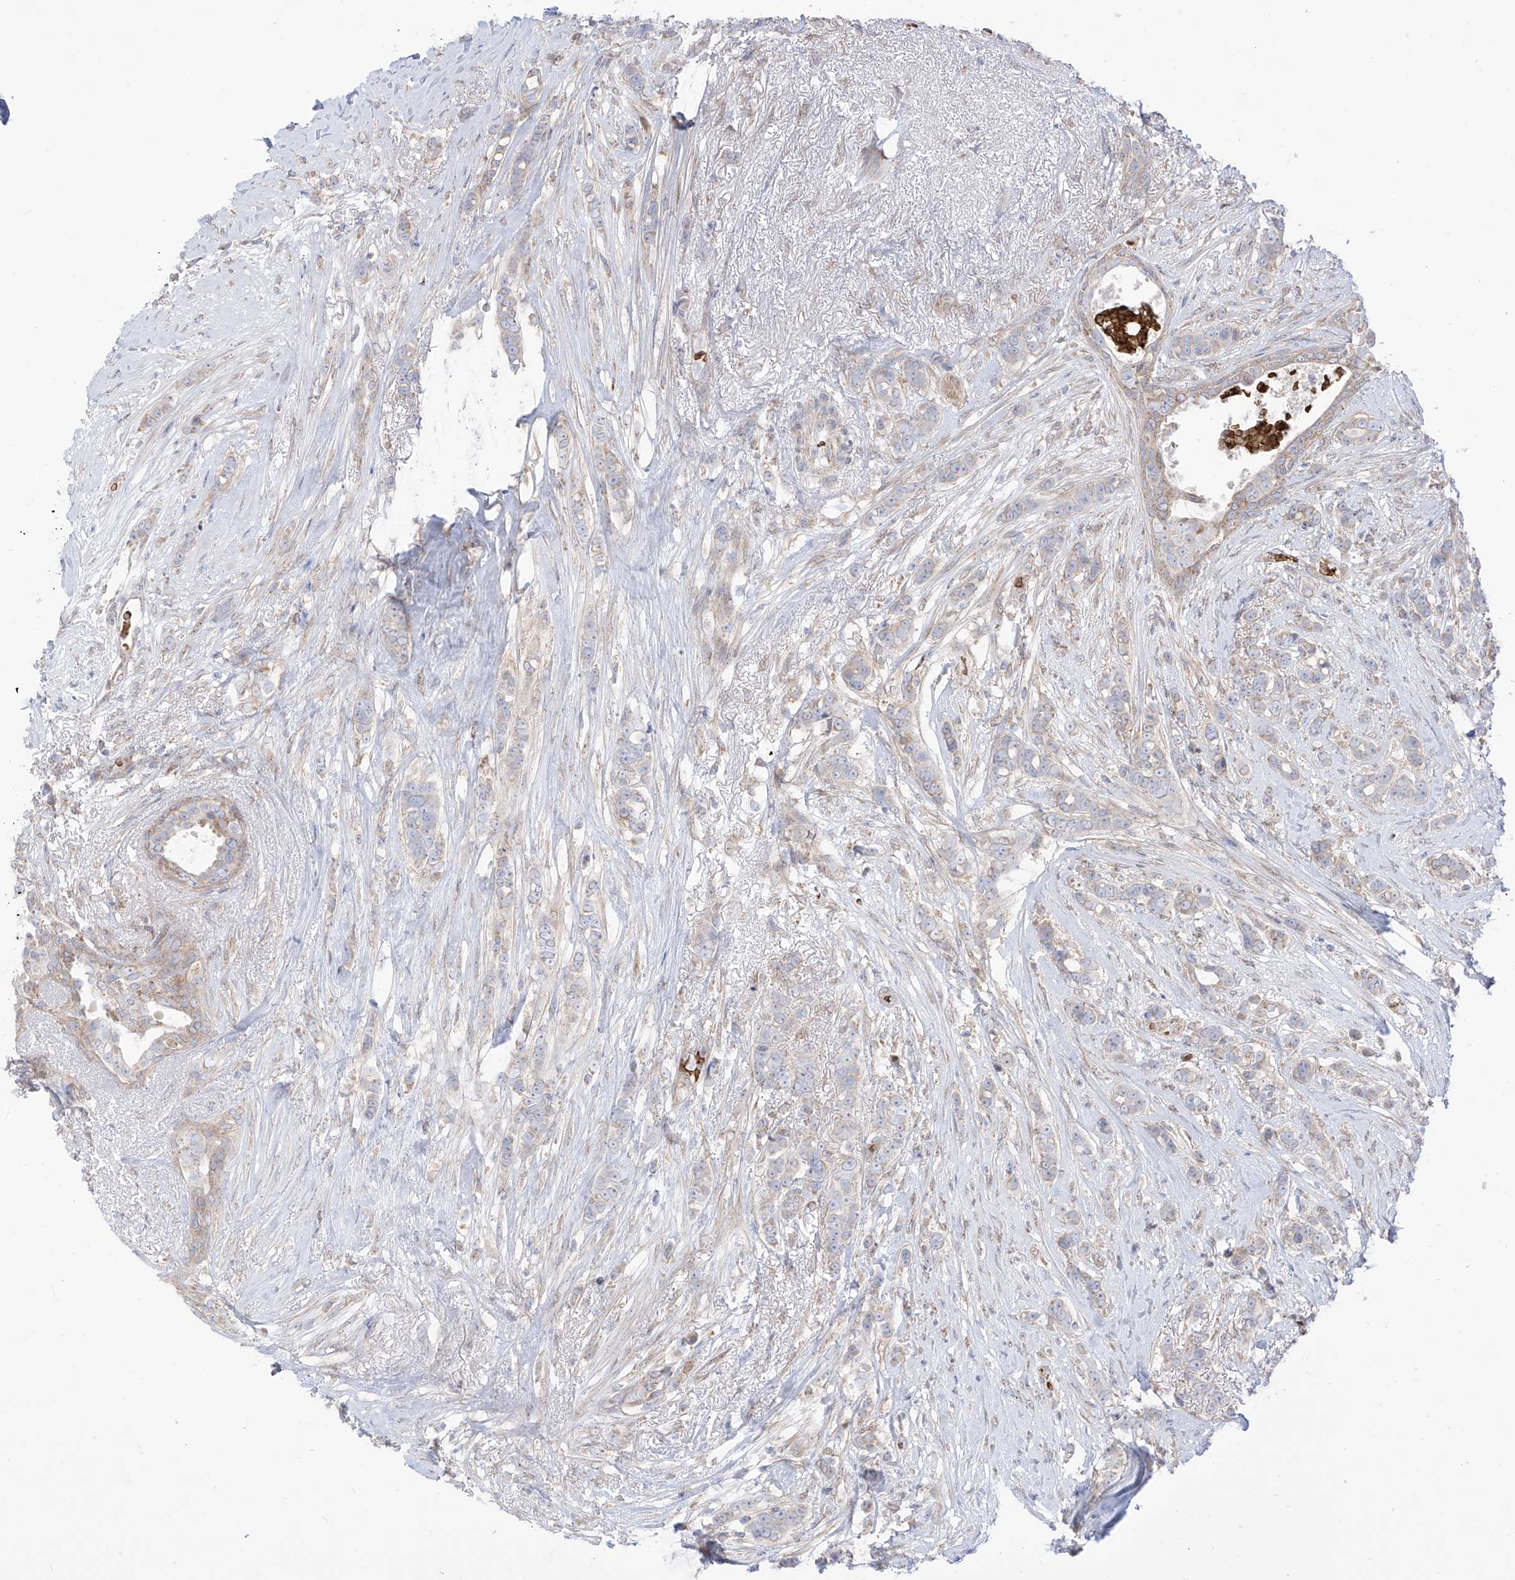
{"staining": {"intensity": "weak", "quantity": "<25%", "location": "cytoplasmic/membranous"}, "tissue": "breast cancer", "cell_type": "Tumor cells", "image_type": "cancer", "snomed": [{"axis": "morphology", "description": "Lobular carcinoma"}, {"axis": "topography", "description": "Breast"}], "caption": "Tumor cells show no significant protein positivity in breast lobular carcinoma.", "gene": "ARHGEF40", "patient": {"sex": "female", "age": 51}}